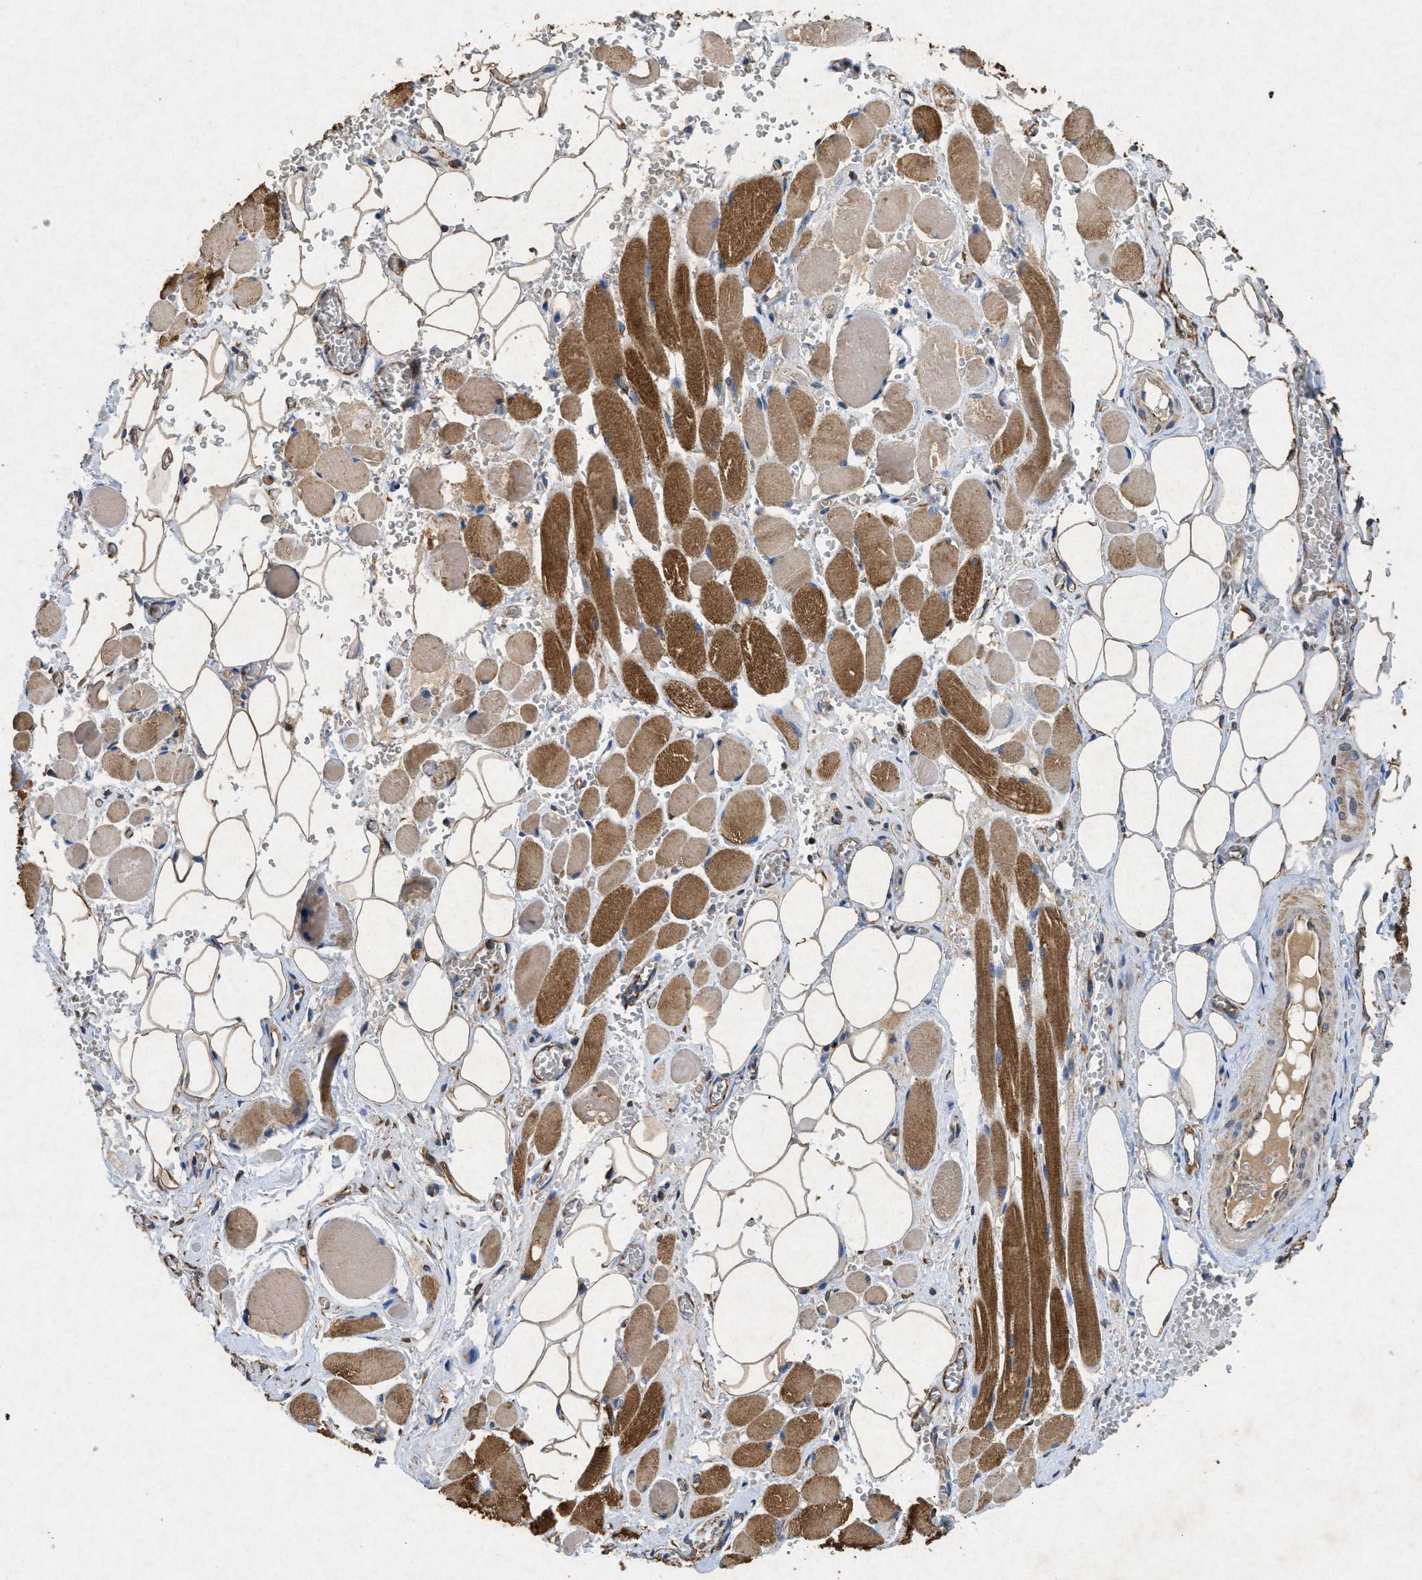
{"staining": {"intensity": "moderate", "quantity": "25%-75%", "location": "cytoplasmic/membranous"}, "tissue": "adipose tissue", "cell_type": "Adipocytes", "image_type": "normal", "snomed": [{"axis": "morphology", "description": "Squamous cell carcinoma, NOS"}, {"axis": "topography", "description": "Oral tissue"}, {"axis": "topography", "description": "Head-Neck"}], "caption": "Immunohistochemical staining of unremarkable human adipose tissue shows moderate cytoplasmic/membranous protein staining in about 25%-75% of adipocytes. The protein is stained brown, and the nuclei are stained in blue (DAB IHC with brightfield microscopy, high magnification).", "gene": "CDK15", "patient": {"sex": "female", "age": 50}}